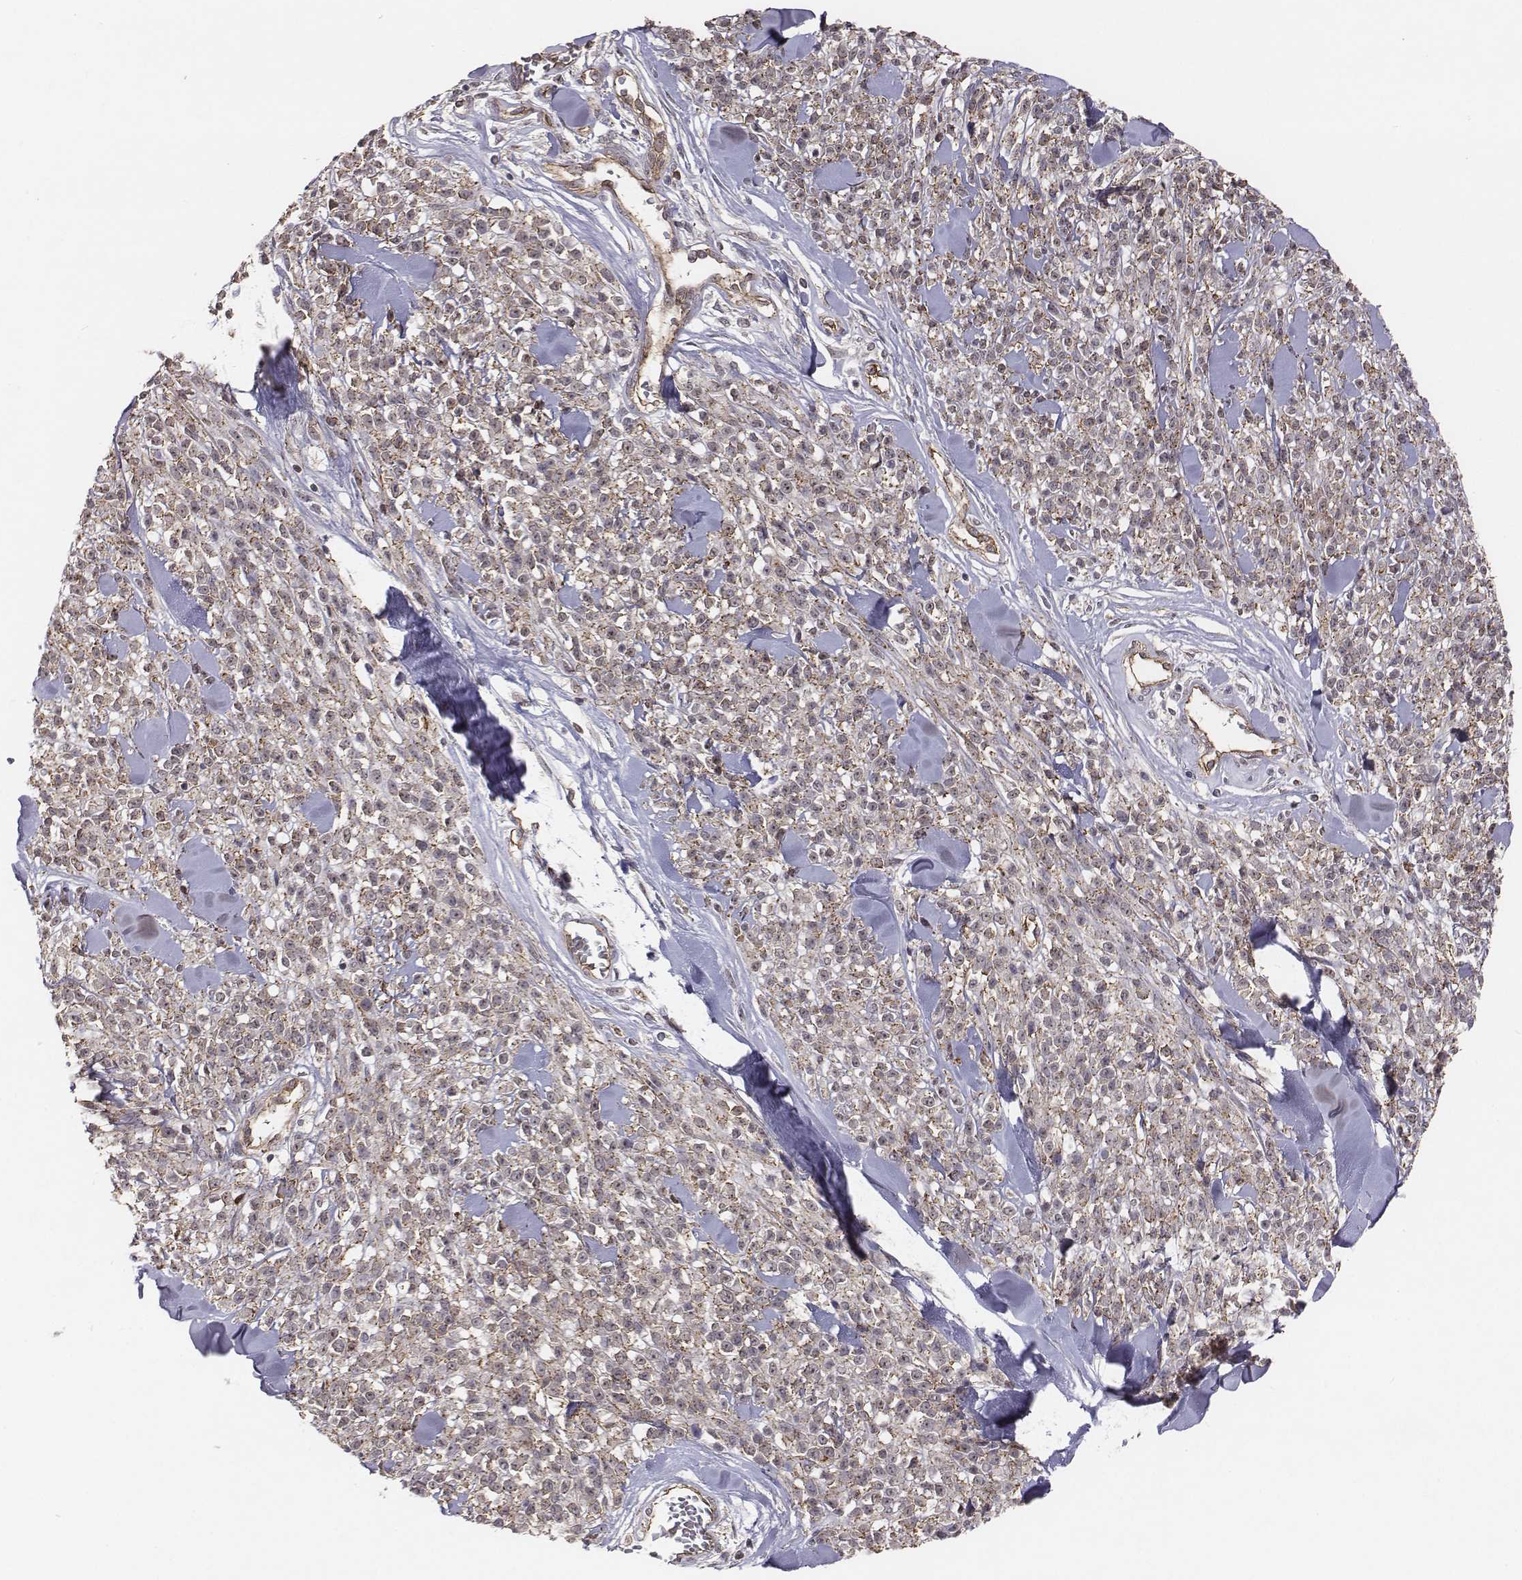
{"staining": {"intensity": "moderate", "quantity": "25%-75%", "location": "cytoplasmic/membranous"}, "tissue": "melanoma", "cell_type": "Tumor cells", "image_type": "cancer", "snomed": [{"axis": "morphology", "description": "Malignant melanoma, NOS"}, {"axis": "topography", "description": "Skin"}, {"axis": "topography", "description": "Skin of trunk"}], "caption": "A histopathology image of melanoma stained for a protein shows moderate cytoplasmic/membranous brown staining in tumor cells. Using DAB (3,3'-diaminobenzidine) (brown) and hematoxylin (blue) stains, captured at high magnification using brightfield microscopy.", "gene": "PTPRG", "patient": {"sex": "male", "age": 74}}